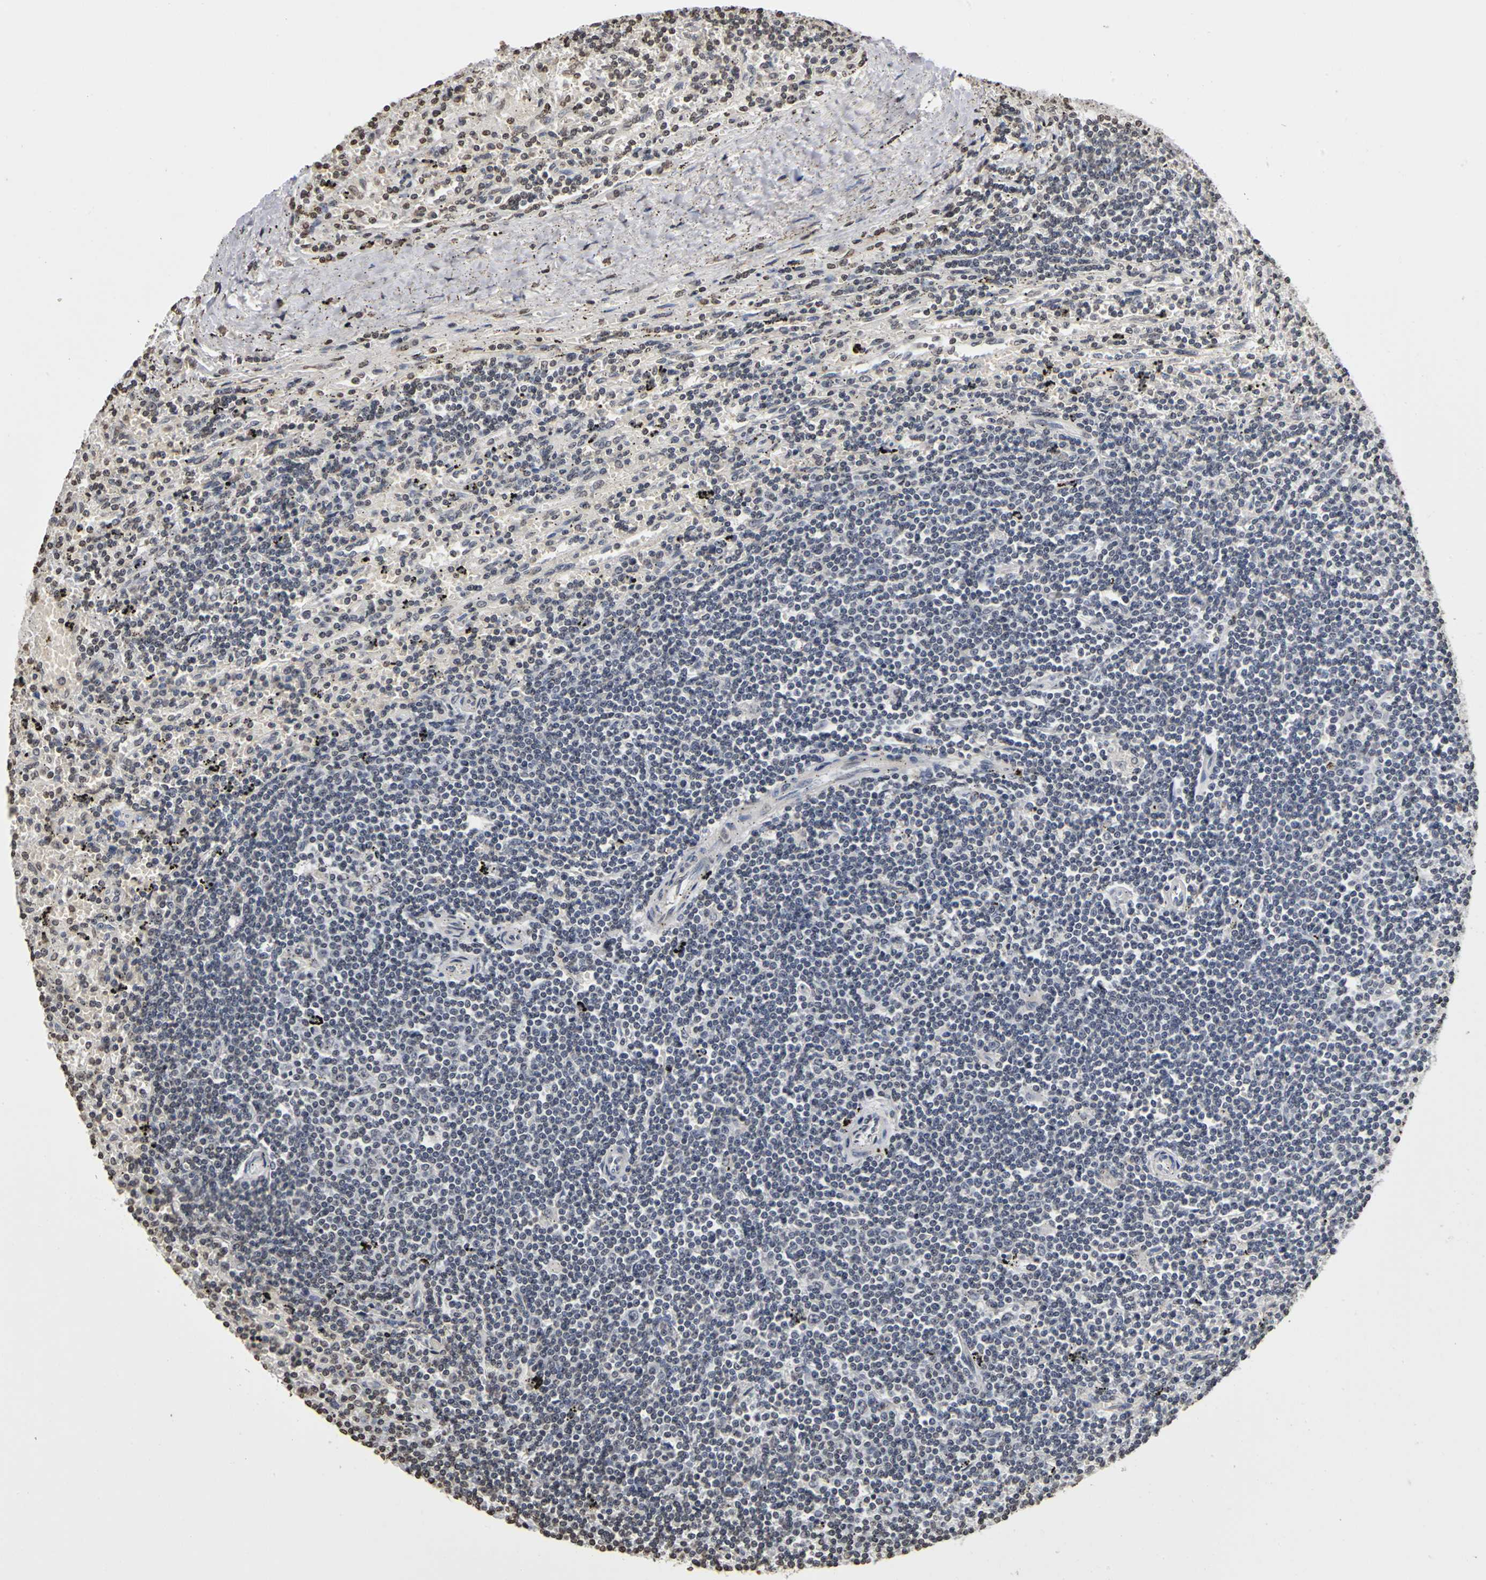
{"staining": {"intensity": "negative", "quantity": "none", "location": "none"}, "tissue": "lymphoma", "cell_type": "Tumor cells", "image_type": "cancer", "snomed": [{"axis": "morphology", "description": "Malignant lymphoma, non-Hodgkin's type, Low grade"}, {"axis": "topography", "description": "Spleen"}], "caption": "Micrograph shows no significant protein expression in tumor cells of low-grade malignant lymphoma, non-Hodgkin's type.", "gene": "ERCC2", "patient": {"sex": "male", "age": 76}}